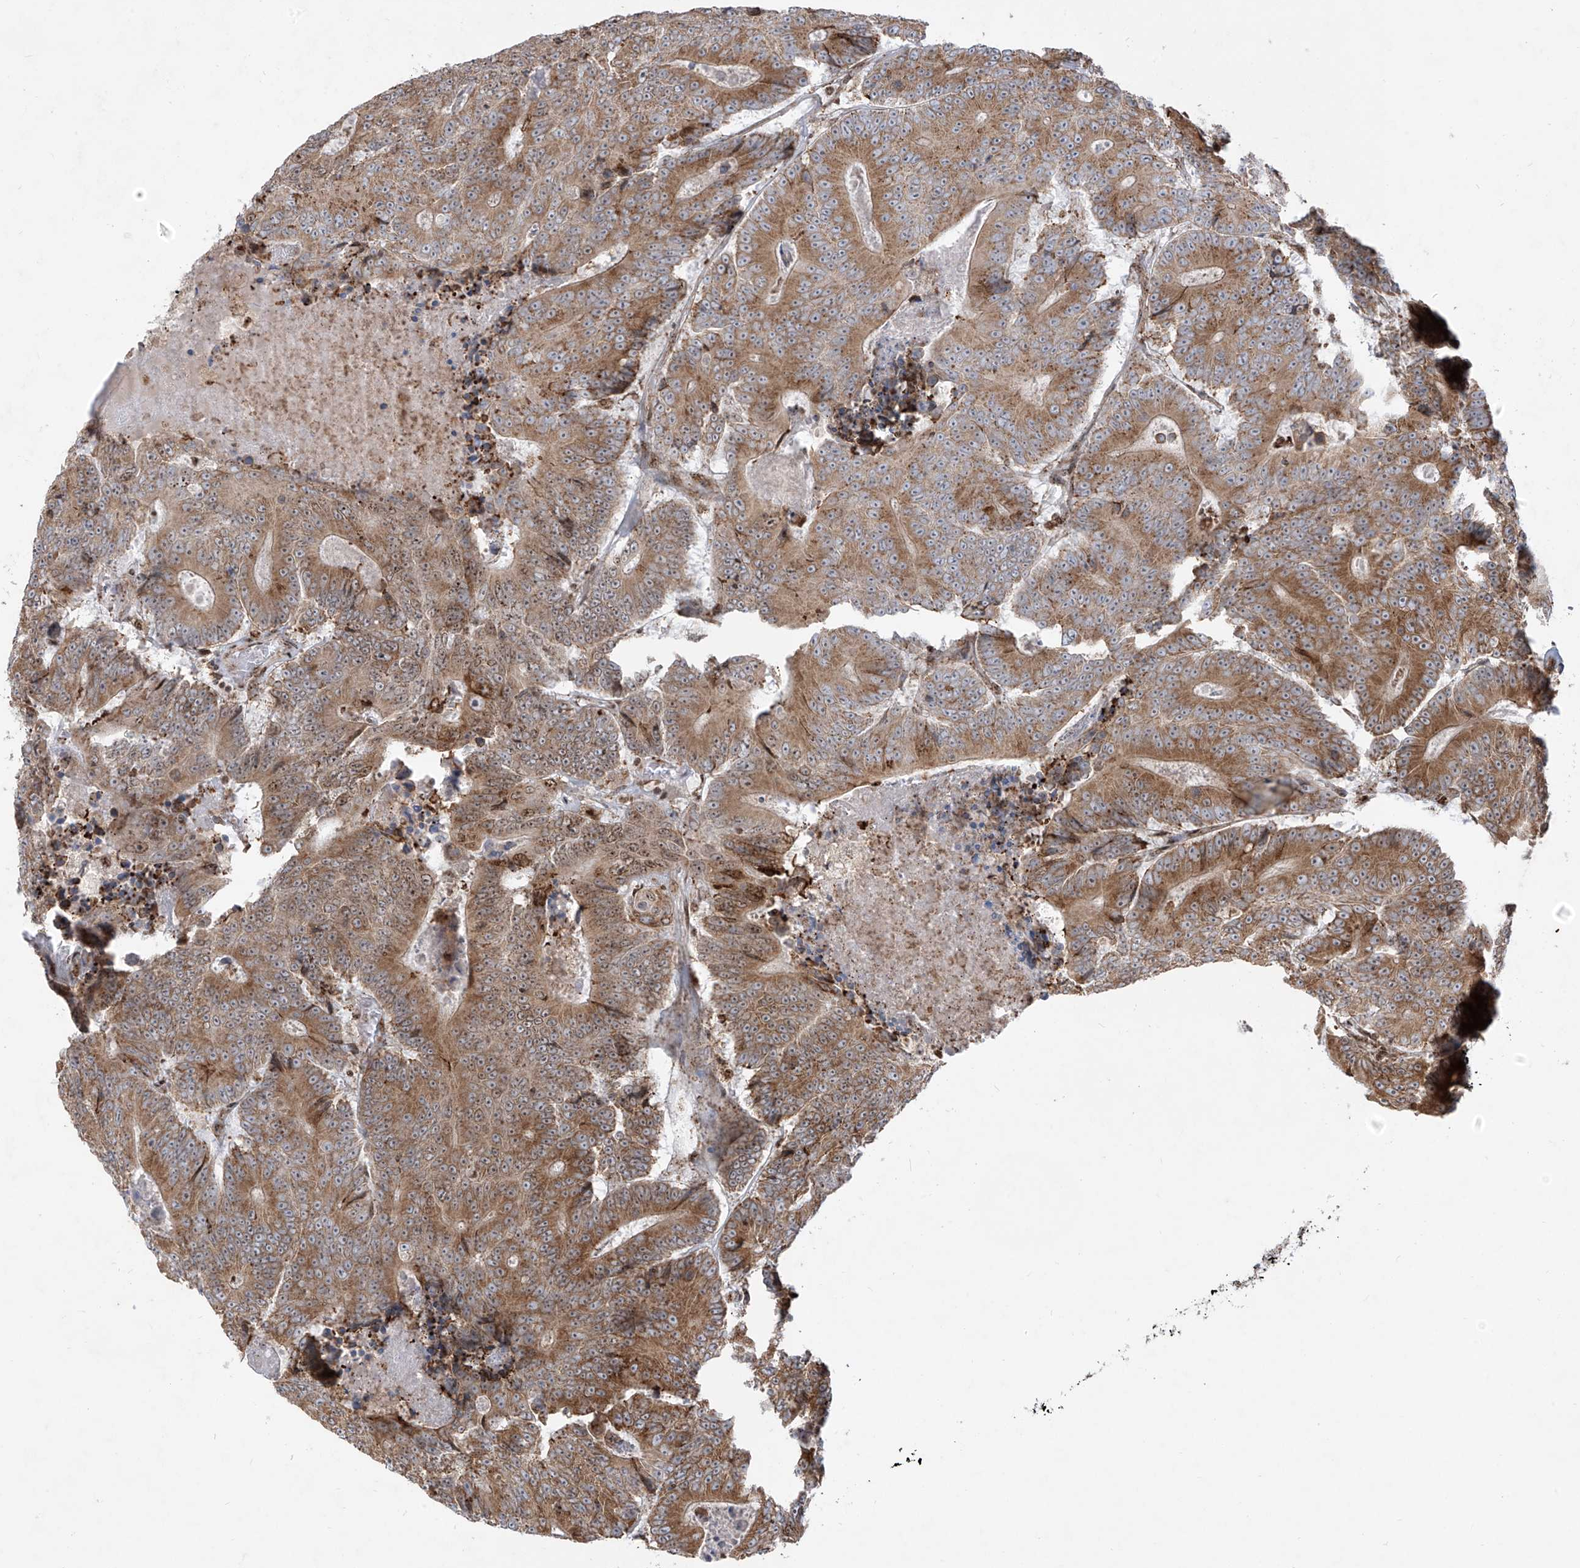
{"staining": {"intensity": "moderate", "quantity": ">75%", "location": "cytoplasmic/membranous"}, "tissue": "colorectal cancer", "cell_type": "Tumor cells", "image_type": "cancer", "snomed": [{"axis": "morphology", "description": "Adenocarcinoma, NOS"}, {"axis": "topography", "description": "Colon"}], "caption": "Protein analysis of colorectal cancer tissue reveals moderate cytoplasmic/membranous positivity in approximately >75% of tumor cells.", "gene": "ZBTB8A", "patient": {"sex": "male", "age": 83}}